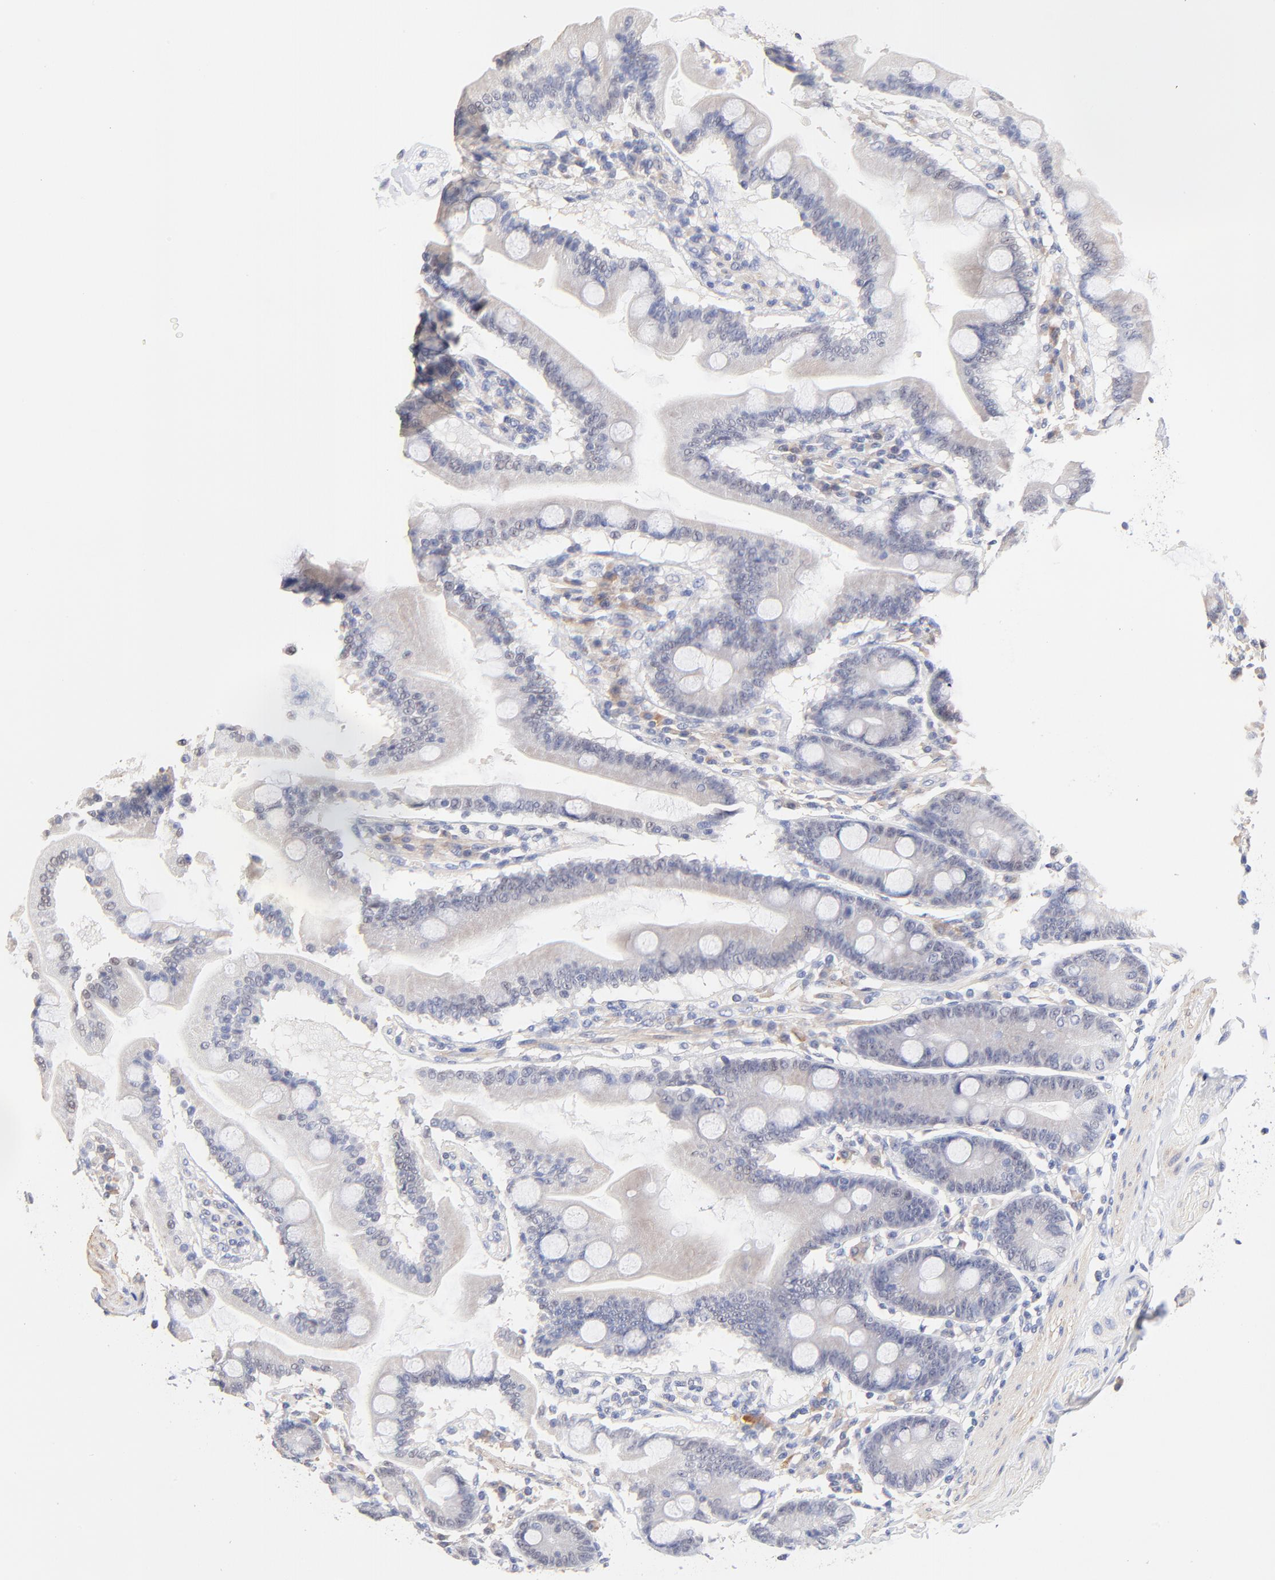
{"staining": {"intensity": "weak", "quantity": "25%-75%", "location": "cytoplasmic/membranous"}, "tissue": "duodenum", "cell_type": "Glandular cells", "image_type": "normal", "snomed": [{"axis": "morphology", "description": "Normal tissue, NOS"}, {"axis": "topography", "description": "Duodenum"}], "caption": "Immunohistochemical staining of unremarkable human duodenum shows low levels of weak cytoplasmic/membranous positivity in about 25%-75% of glandular cells.", "gene": "TWNK", "patient": {"sex": "female", "age": 64}}